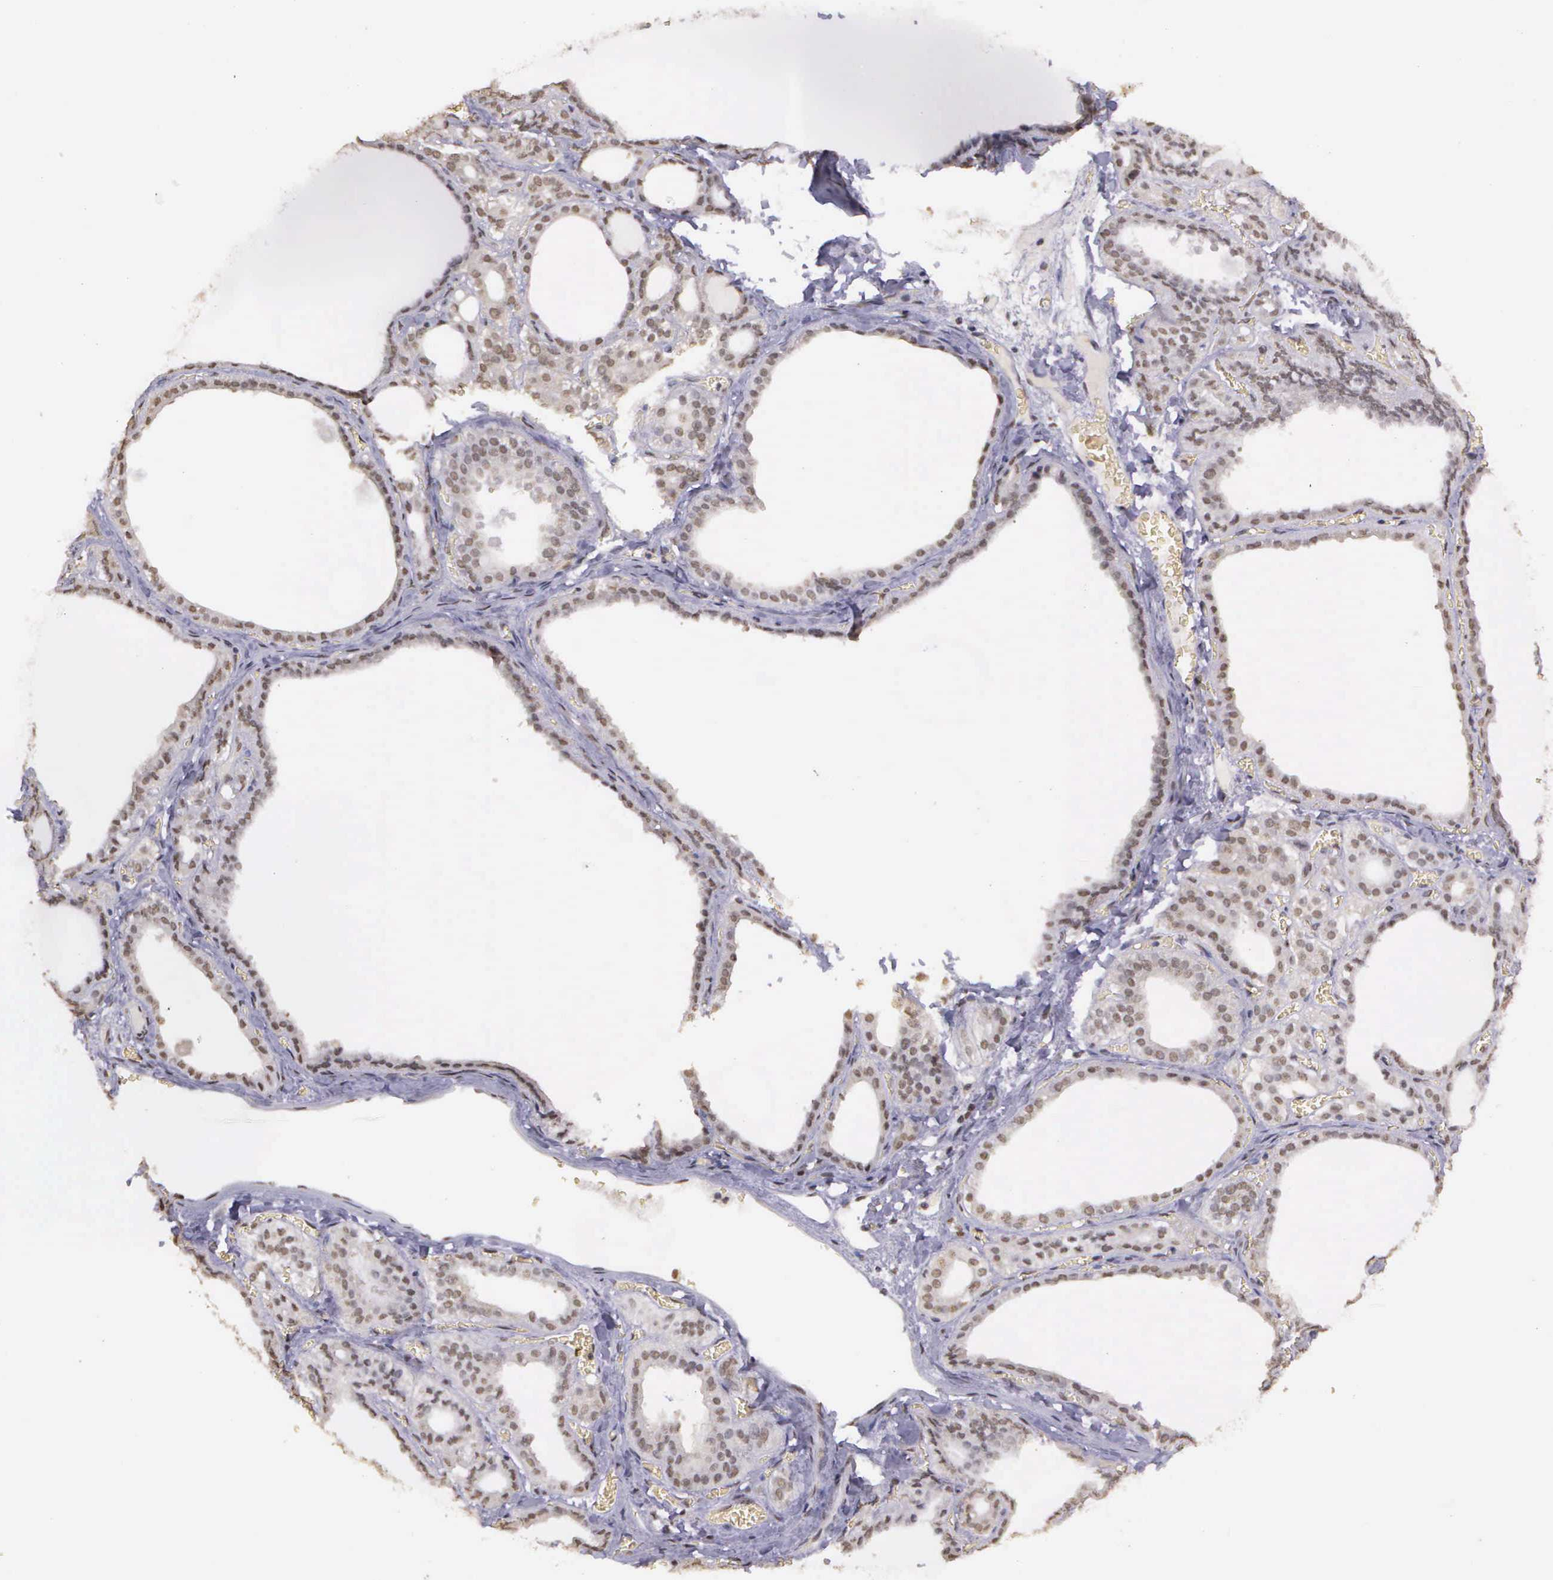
{"staining": {"intensity": "weak", "quantity": "25%-75%", "location": "nuclear"}, "tissue": "thyroid gland", "cell_type": "Glandular cells", "image_type": "normal", "snomed": [{"axis": "morphology", "description": "Normal tissue, NOS"}, {"axis": "topography", "description": "Thyroid gland"}], "caption": "Immunohistochemistry (DAB) staining of unremarkable human thyroid gland reveals weak nuclear protein staining in about 25%-75% of glandular cells. (DAB (3,3'-diaminobenzidine) IHC with brightfield microscopy, high magnification).", "gene": "ARMCX5", "patient": {"sex": "female", "age": 55}}